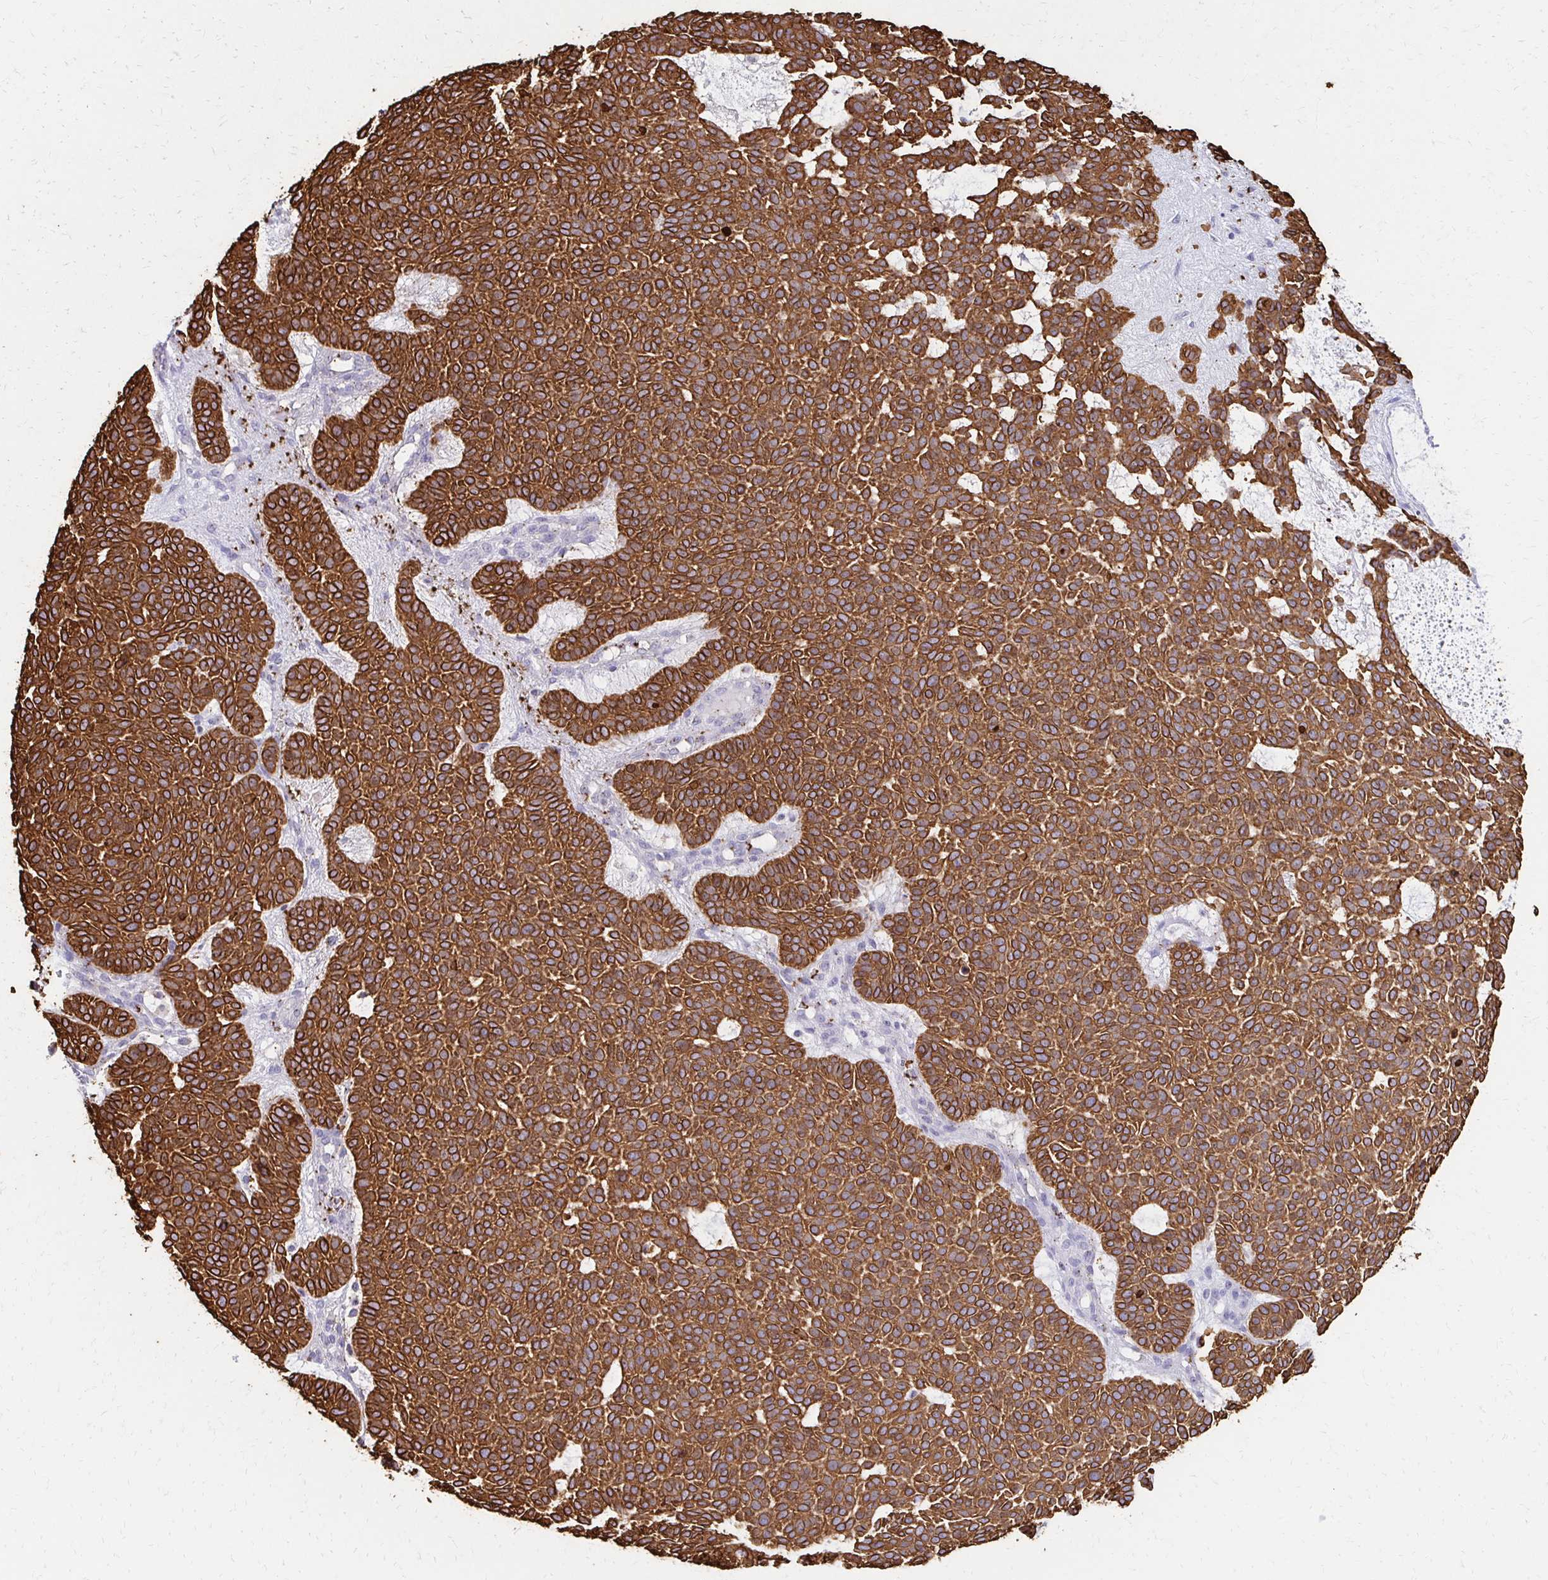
{"staining": {"intensity": "strong", "quantity": ">75%", "location": "cytoplasmic/membranous"}, "tissue": "skin cancer", "cell_type": "Tumor cells", "image_type": "cancer", "snomed": [{"axis": "morphology", "description": "Basal cell carcinoma"}, {"axis": "topography", "description": "Skin"}], "caption": "High-power microscopy captured an IHC micrograph of skin cancer, revealing strong cytoplasmic/membranous staining in about >75% of tumor cells.", "gene": "C1QTNF2", "patient": {"sex": "female", "age": 82}}